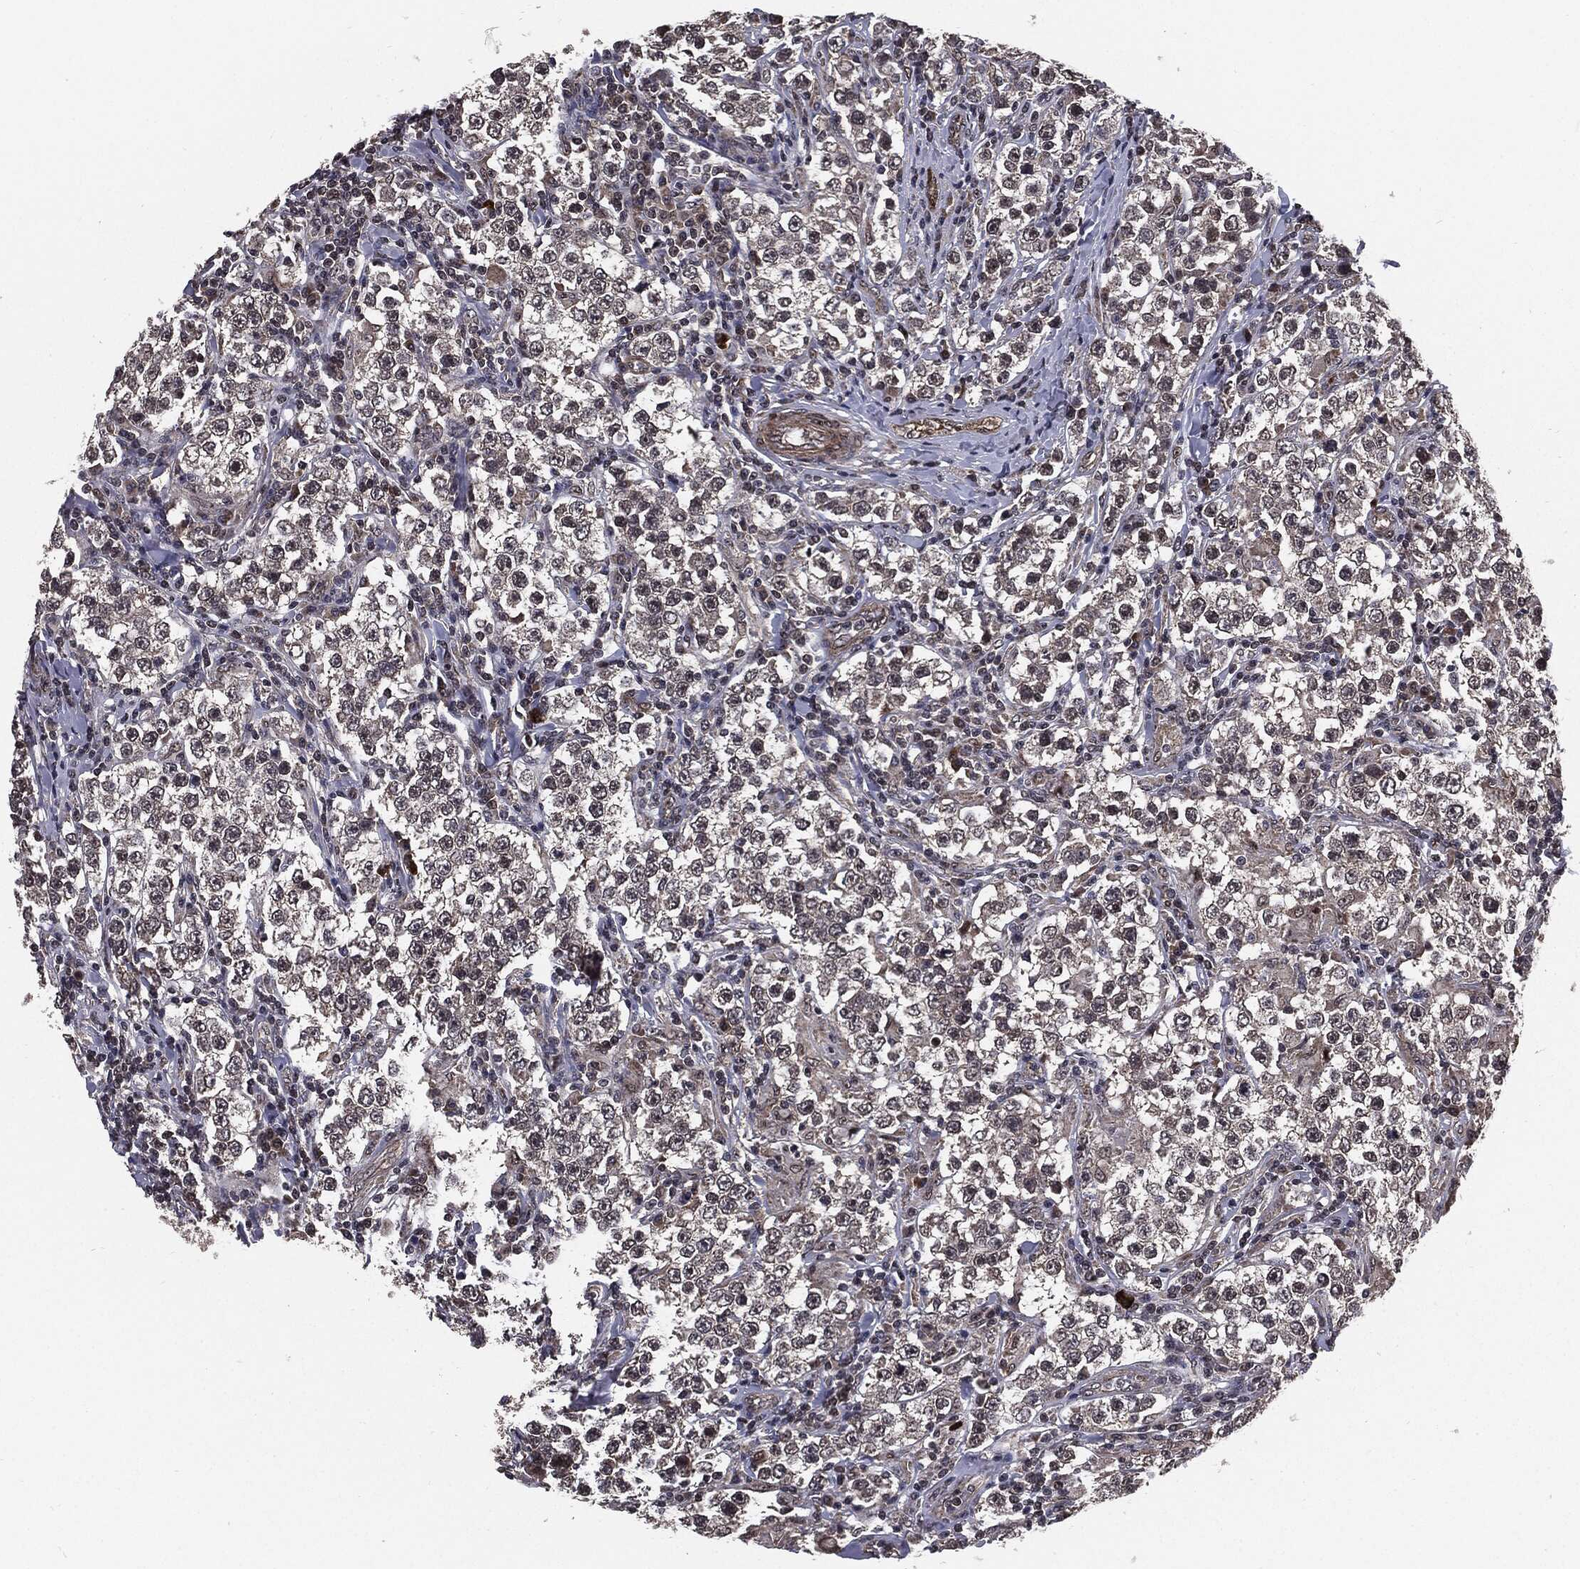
{"staining": {"intensity": "strong", "quantity": "<25%", "location": "cytoplasmic/membranous"}, "tissue": "testis cancer", "cell_type": "Tumor cells", "image_type": "cancer", "snomed": [{"axis": "morphology", "description": "Seminoma, NOS"}, {"axis": "morphology", "description": "Carcinoma, Embryonal, NOS"}, {"axis": "topography", "description": "Testis"}], "caption": "A medium amount of strong cytoplasmic/membranous expression is identified in about <25% of tumor cells in seminoma (testis) tissue.", "gene": "PTPA", "patient": {"sex": "male", "age": 41}}